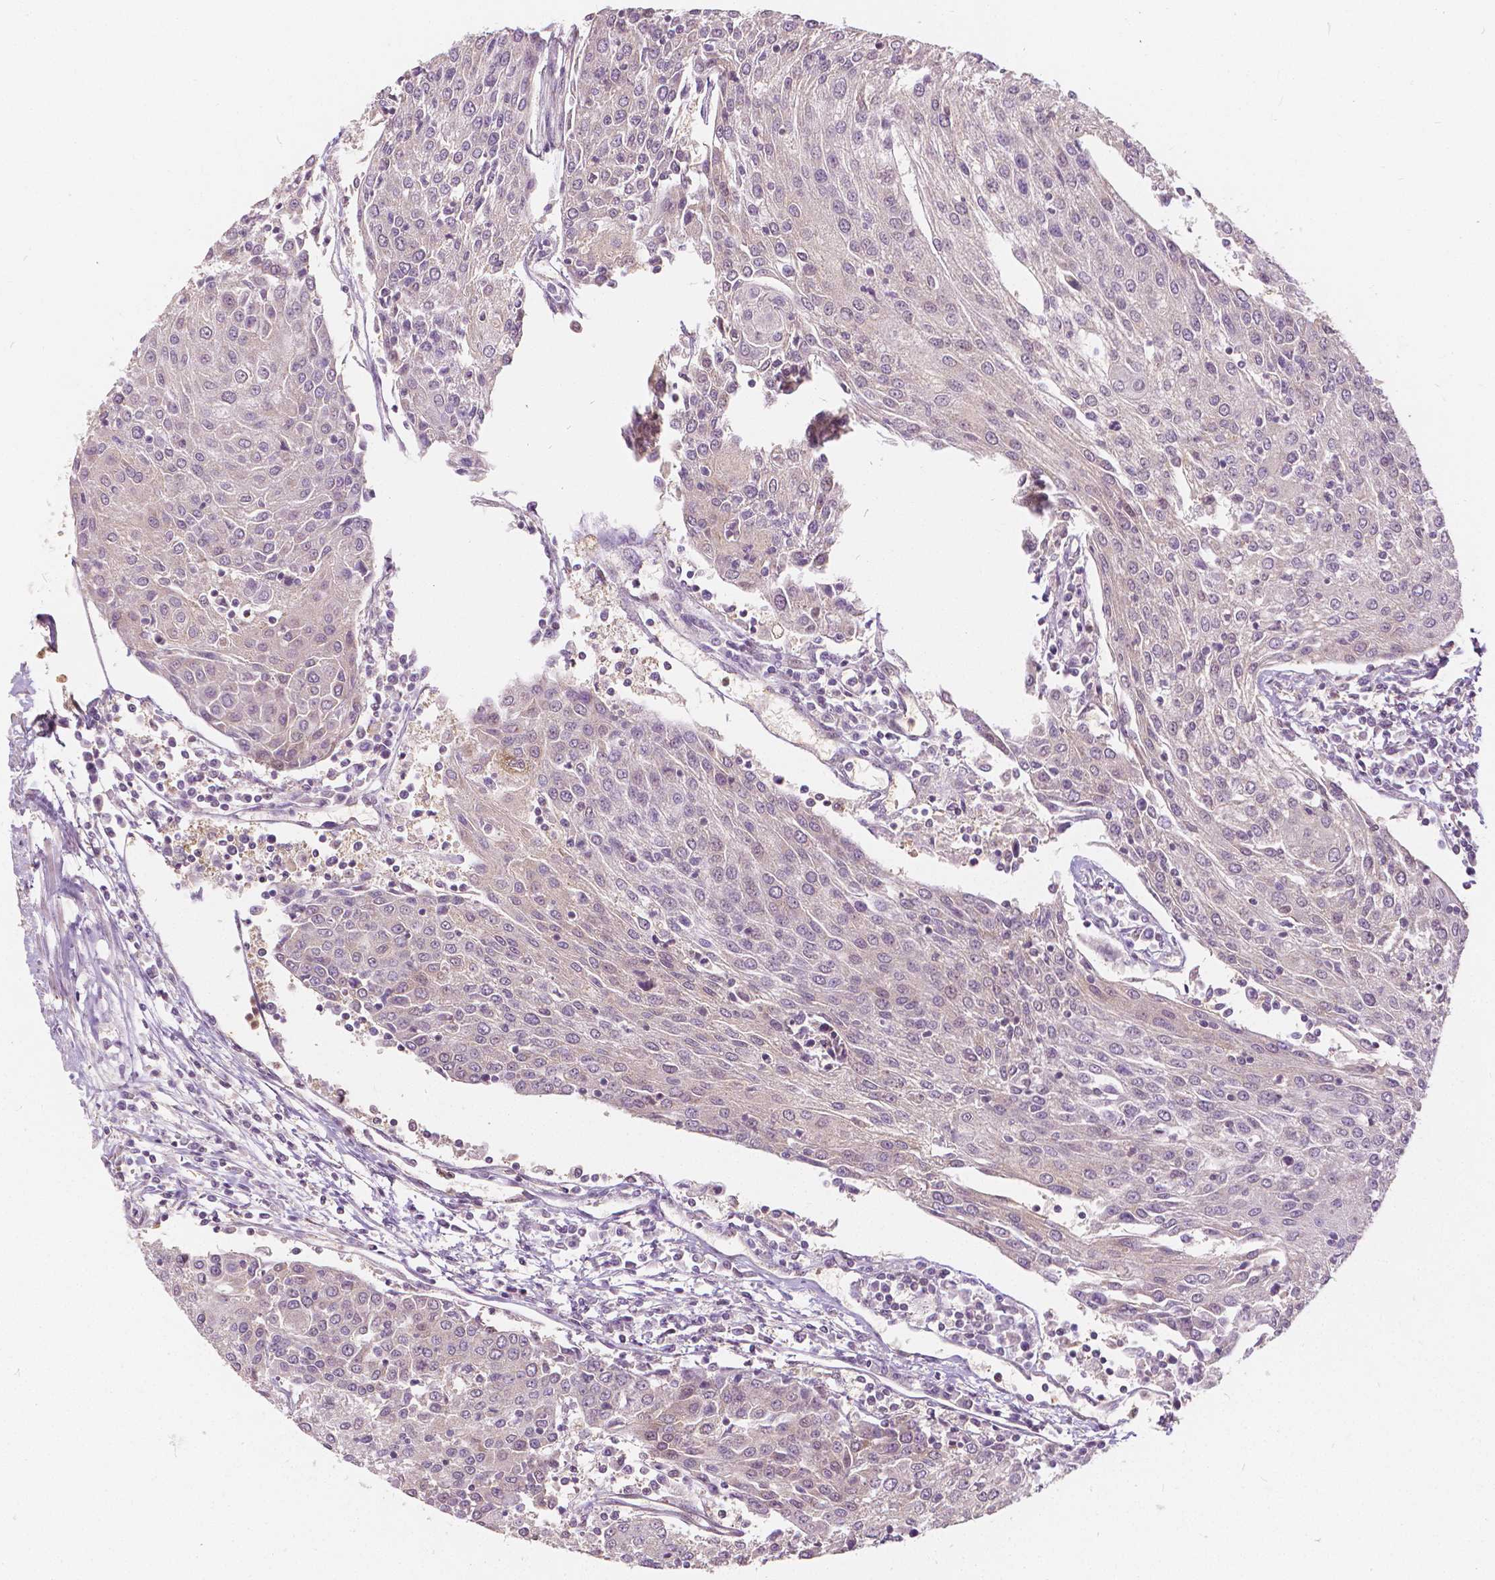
{"staining": {"intensity": "negative", "quantity": "none", "location": "none"}, "tissue": "urothelial cancer", "cell_type": "Tumor cells", "image_type": "cancer", "snomed": [{"axis": "morphology", "description": "Urothelial carcinoma, High grade"}, {"axis": "topography", "description": "Urinary bladder"}], "caption": "Immunohistochemical staining of urothelial cancer shows no significant positivity in tumor cells. (Brightfield microscopy of DAB immunohistochemistry at high magnification).", "gene": "NAPRT", "patient": {"sex": "female", "age": 85}}